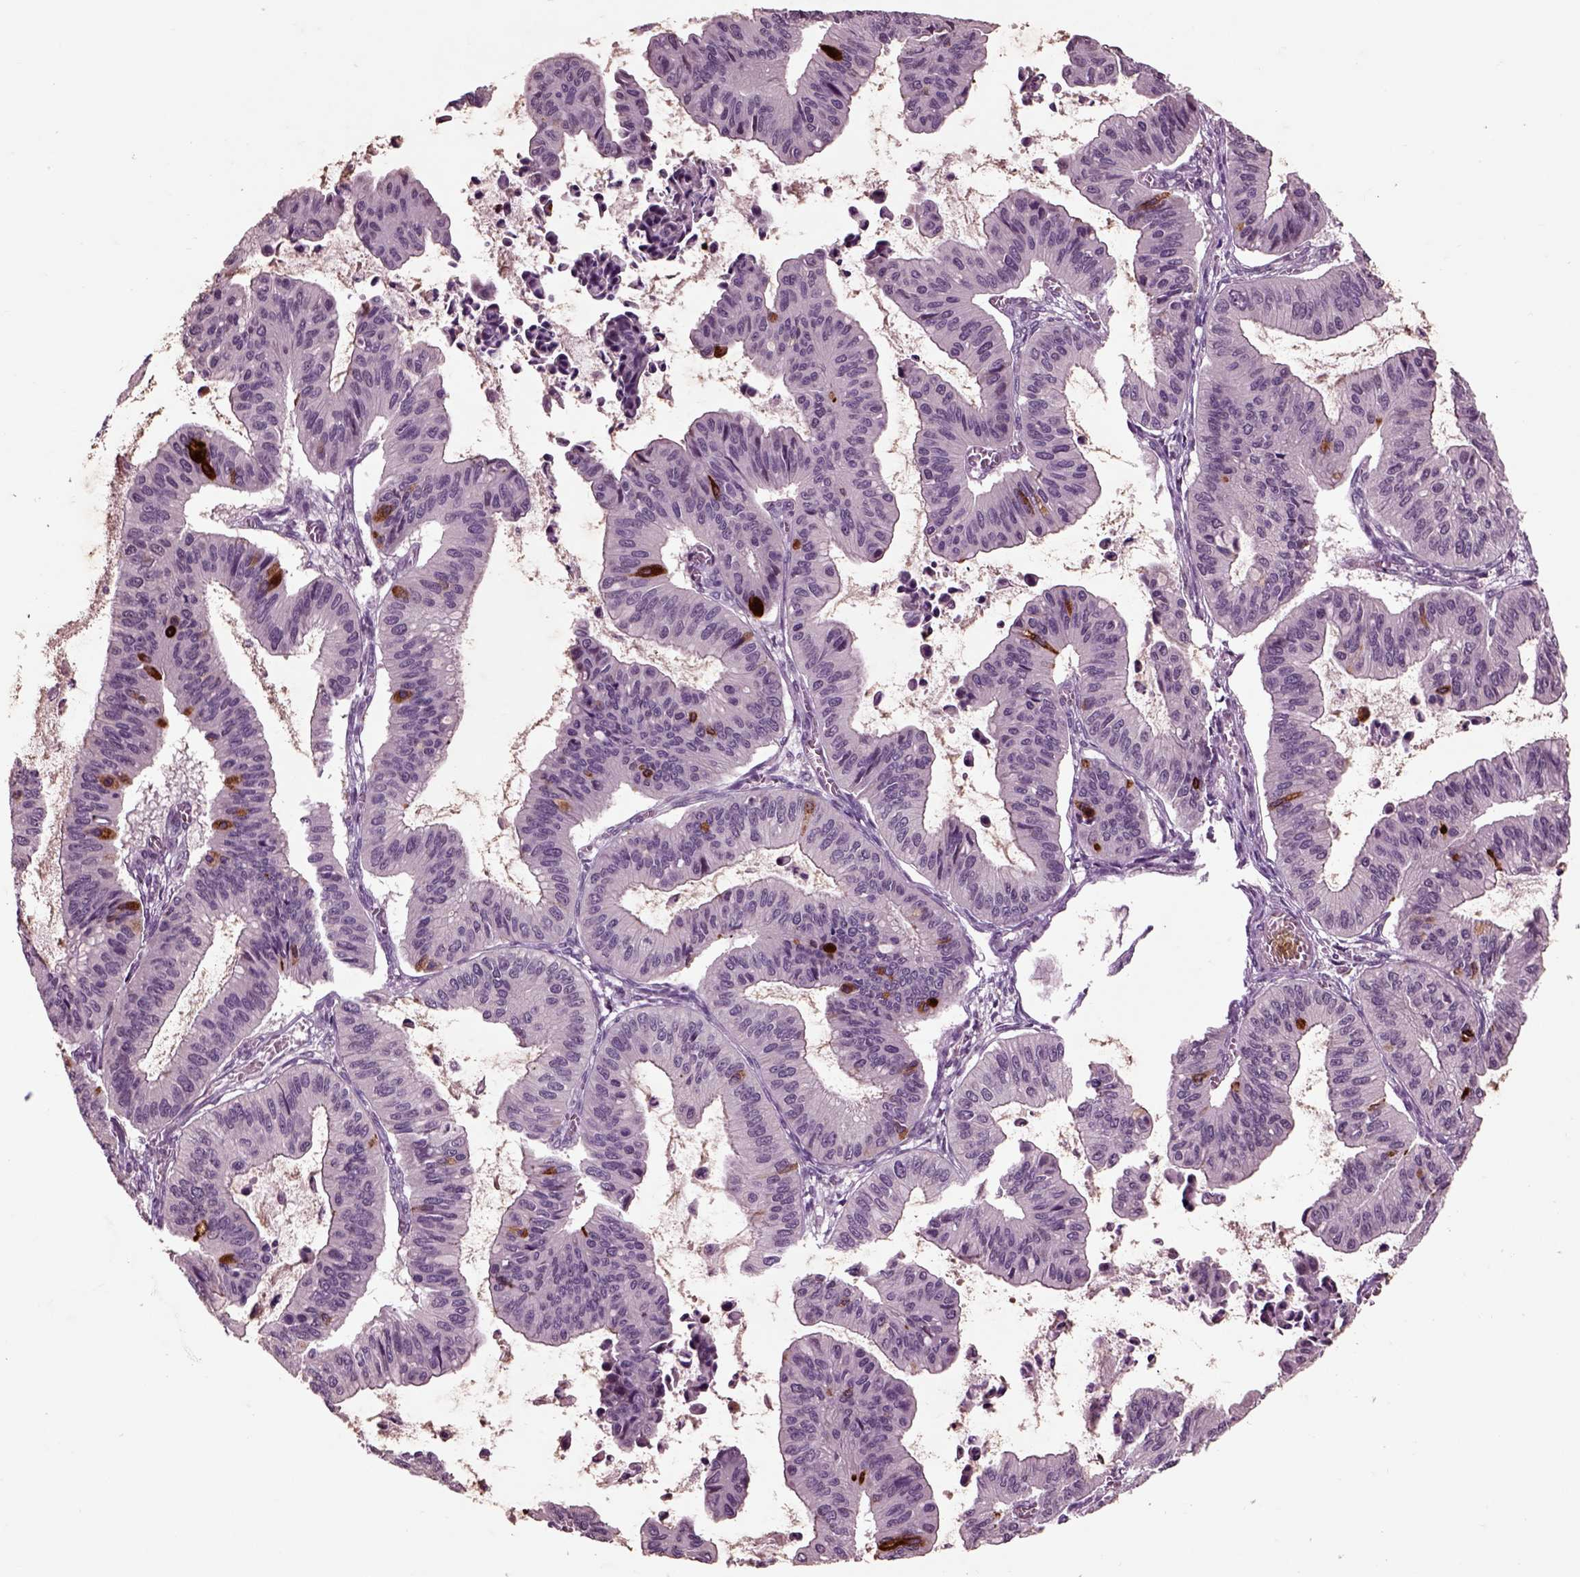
{"staining": {"intensity": "strong", "quantity": "<25%", "location": "cytoplasmic/membranous"}, "tissue": "ovarian cancer", "cell_type": "Tumor cells", "image_type": "cancer", "snomed": [{"axis": "morphology", "description": "Cystadenocarcinoma, mucinous, NOS"}, {"axis": "topography", "description": "Ovary"}], "caption": "Protein staining reveals strong cytoplasmic/membranous expression in approximately <25% of tumor cells in ovarian cancer. The staining was performed using DAB to visualize the protein expression in brown, while the nuclei were stained in blue with hematoxylin (Magnification: 20x).", "gene": "CHGB", "patient": {"sex": "female", "age": 72}}